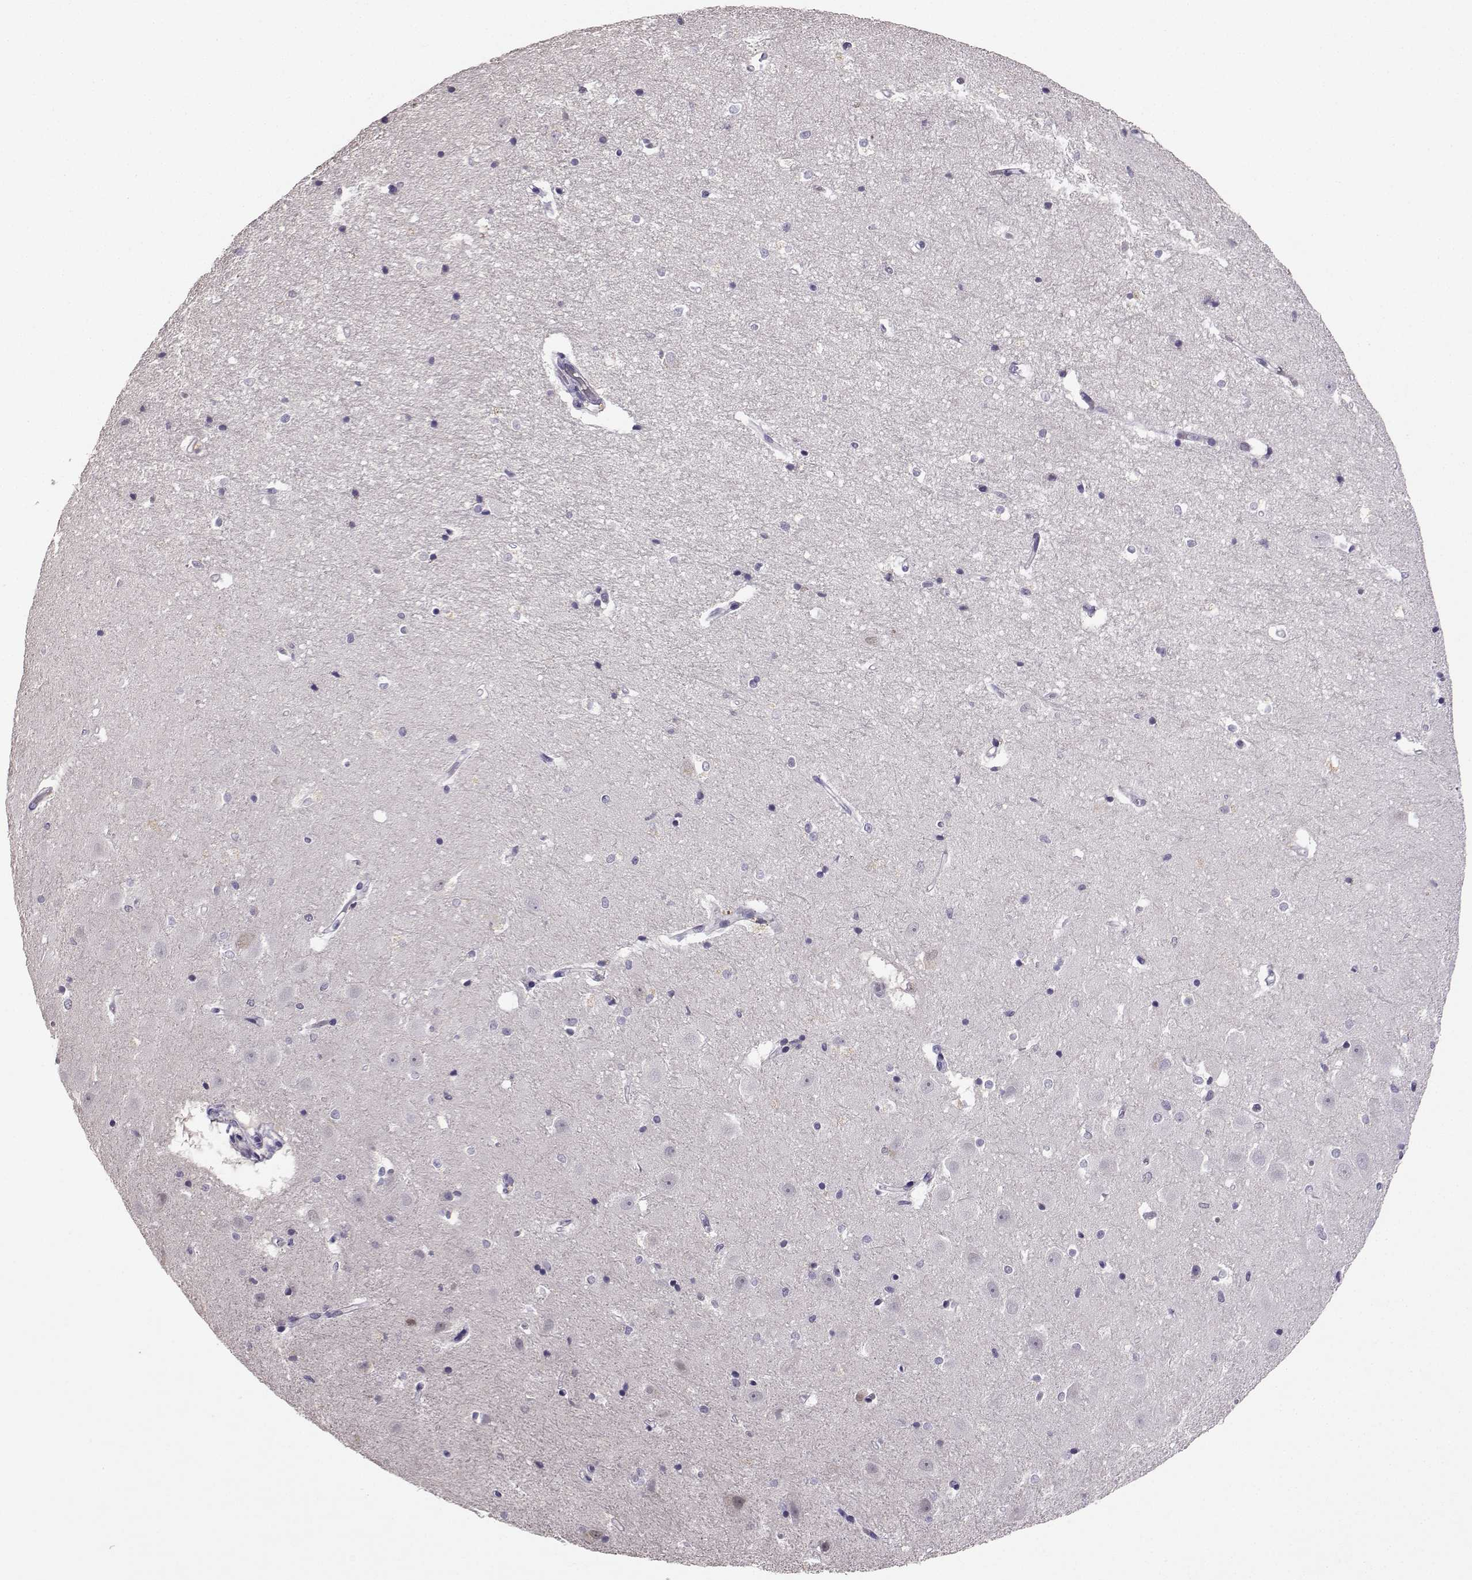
{"staining": {"intensity": "negative", "quantity": "none", "location": "none"}, "tissue": "hippocampus", "cell_type": "Glial cells", "image_type": "normal", "snomed": [{"axis": "morphology", "description": "Normal tissue, NOS"}, {"axis": "topography", "description": "Hippocampus"}], "caption": "Immunohistochemistry of benign human hippocampus shows no expression in glial cells.", "gene": "TBR1", "patient": {"sex": "male", "age": 44}}